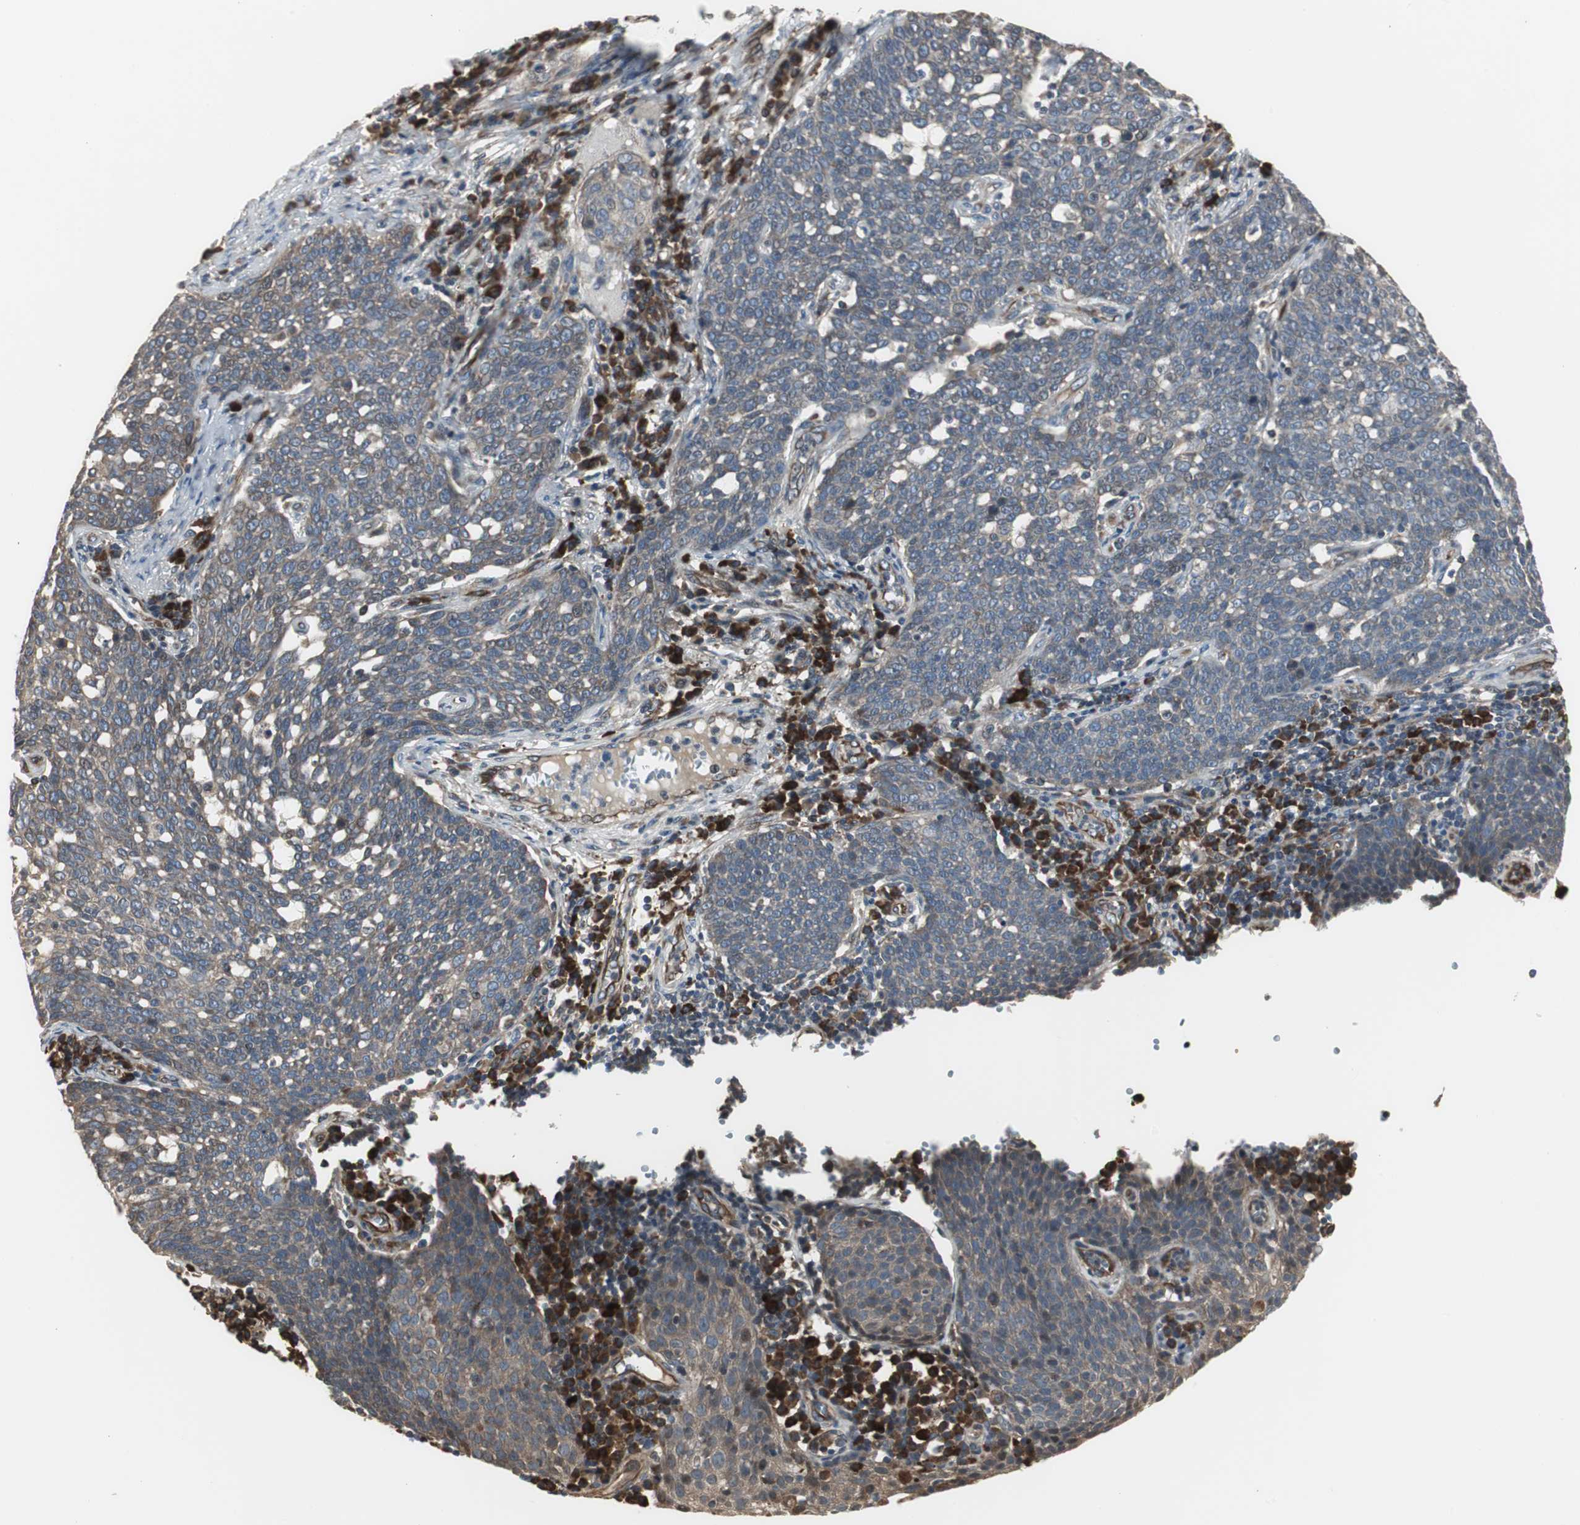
{"staining": {"intensity": "weak", "quantity": "25%-75%", "location": "cytoplasmic/membranous"}, "tissue": "cervical cancer", "cell_type": "Tumor cells", "image_type": "cancer", "snomed": [{"axis": "morphology", "description": "Squamous cell carcinoma, NOS"}, {"axis": "topography", "description": "Cervix"}], "caption": "Immunohistochemistry histopathology image of human cervical squamous cell carcinoma stained for a protein (brown), which demonstrates low levels of weak cytoplasmic/membranous positivity in about 25%-75% of tumor cells.", "gene": "CHP1", "patient": {"sex": "female", "age": 34}}